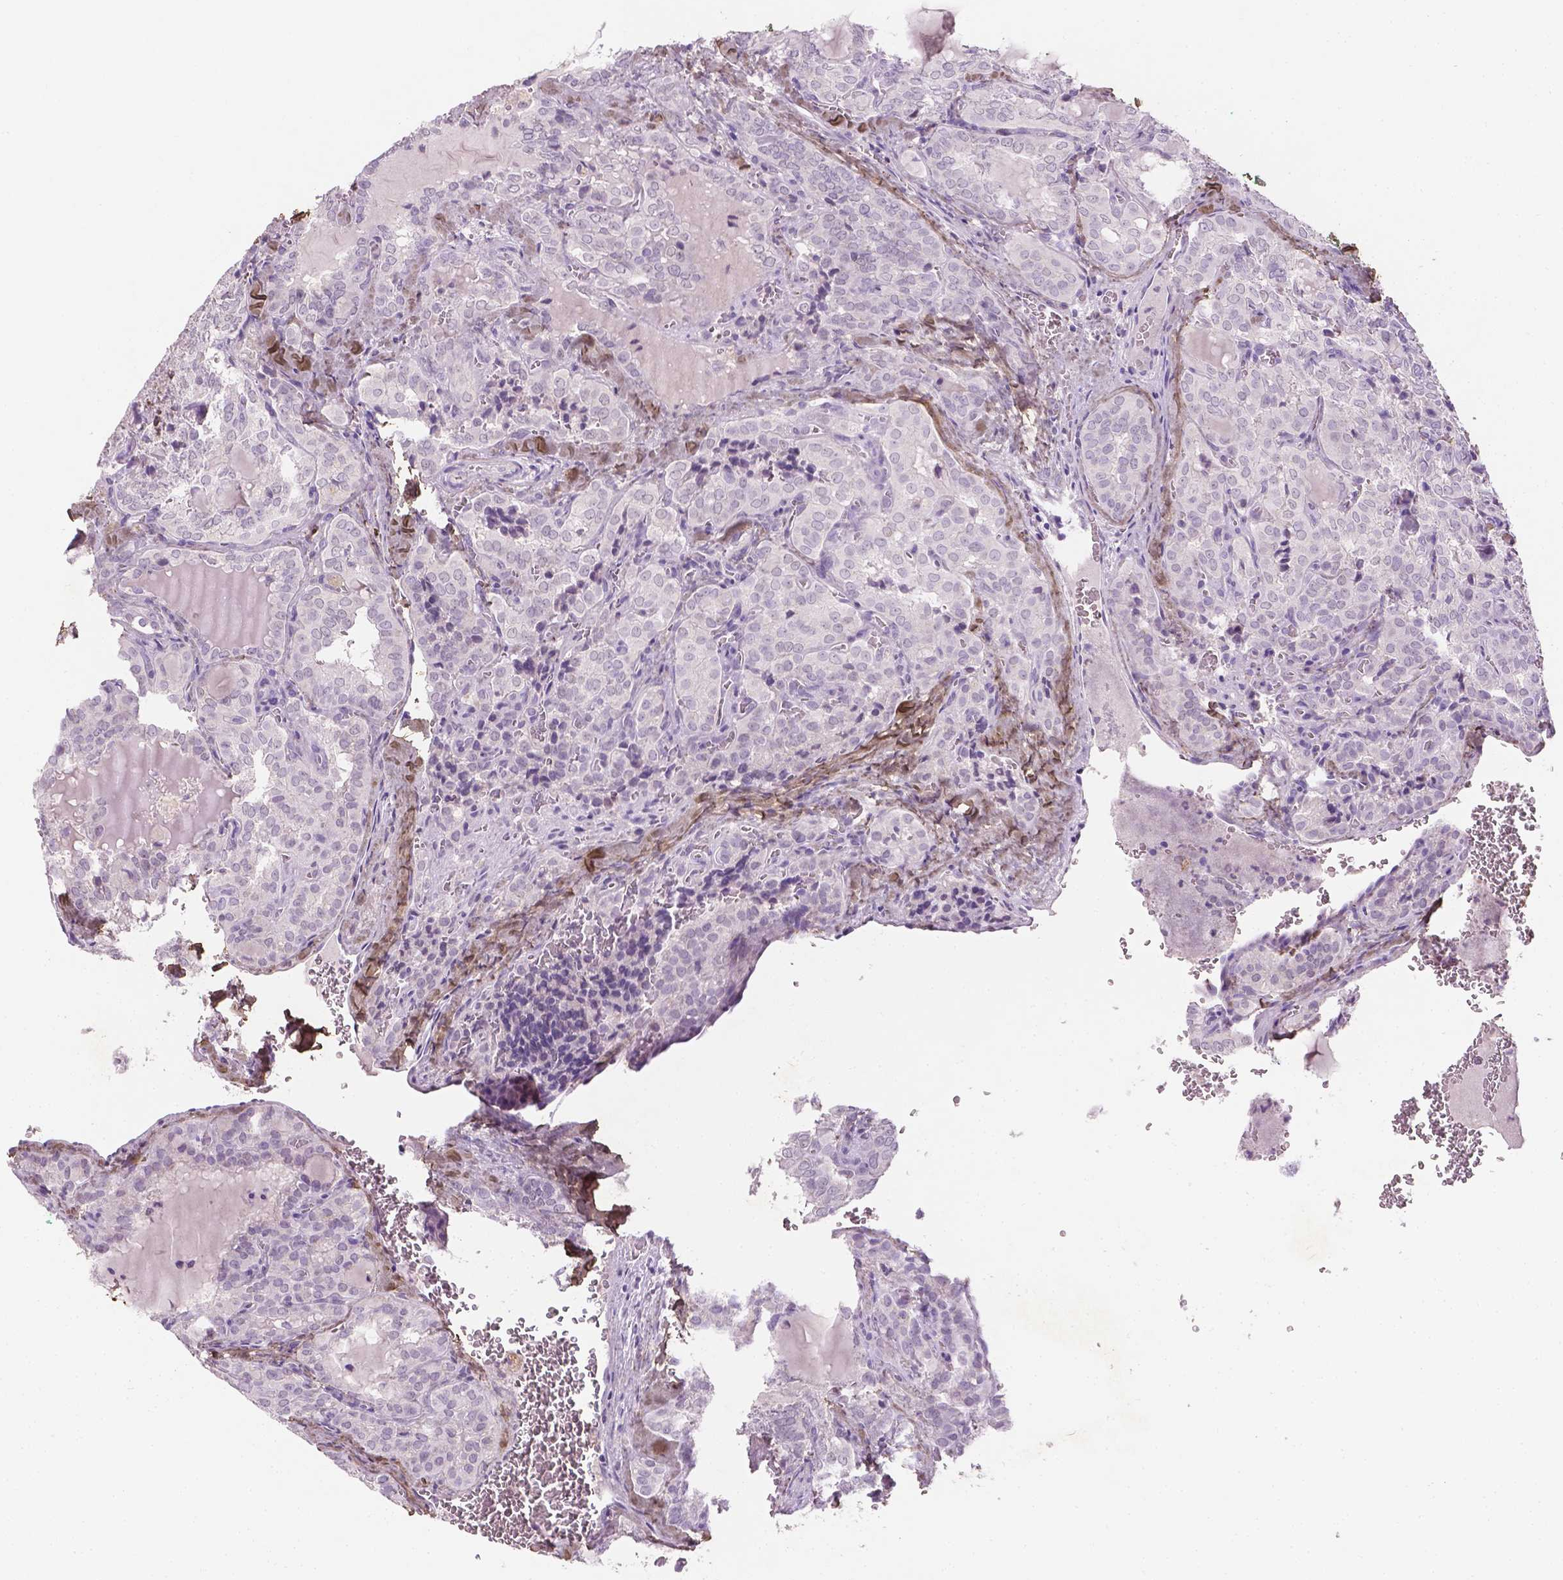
{"staining": {"intensity": "negative", "quantity": "none", "location": "none"}, "tissue": "thyroid cancer", "cell_type": "Tumor cells", "image_type": "cancer", "snomed": [{"axis": "morphology", "description": "Papillary adenocarcinoma, NOS"}, {"axis": "topography", "description": "Thyroid gland"}], "caption": "A photomicrograph of thyroid cancer (papillary adenocarcinoma) stained for a protein displays no brown staining in tumor cells.", "gene": "DLG2", "patient": {"sex": "female", "age": 41}}